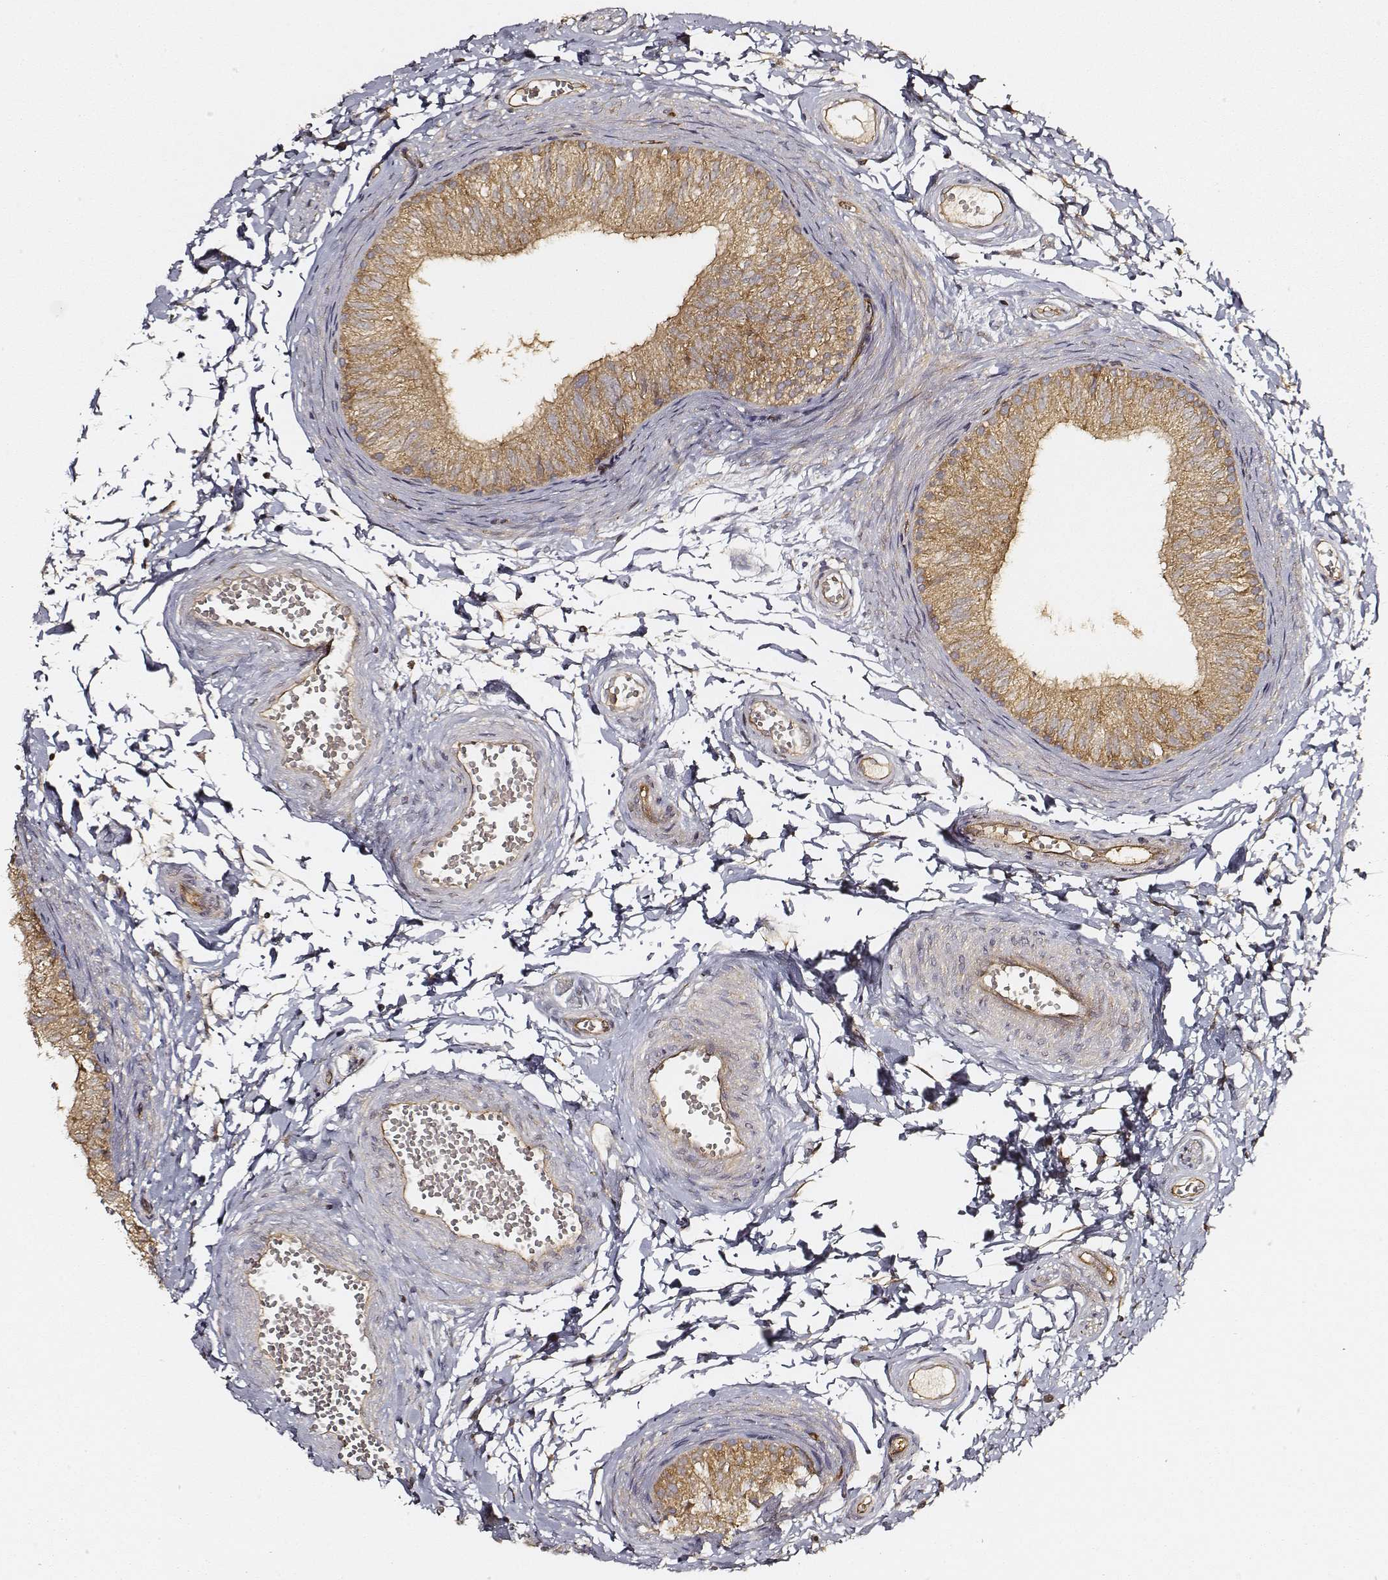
{"staining": {"intensity": "moderate", "quantity": ">75%", "location": "cytoplasmic/membranous"}, "tissue": "epididymis", "cell_type": "Glandular cells", "image_type": "normal", "snomed": [{"axis": "morphology", "description": "Normal tissue, NOS"}, {"axis": "topography", "description": "Epididymis"}], "caption": "Epididymis stained with DAB (3,3'-diaminobenzidine) IHC shows medium levels of moderate cytoplasmic/membranous staining in approximately >75% of glandular cells. Ihc stains the protein in brown and the nuclei are stained blue.", "gene": "CARS1", "patient": {"sex": "male", "age": 22}}